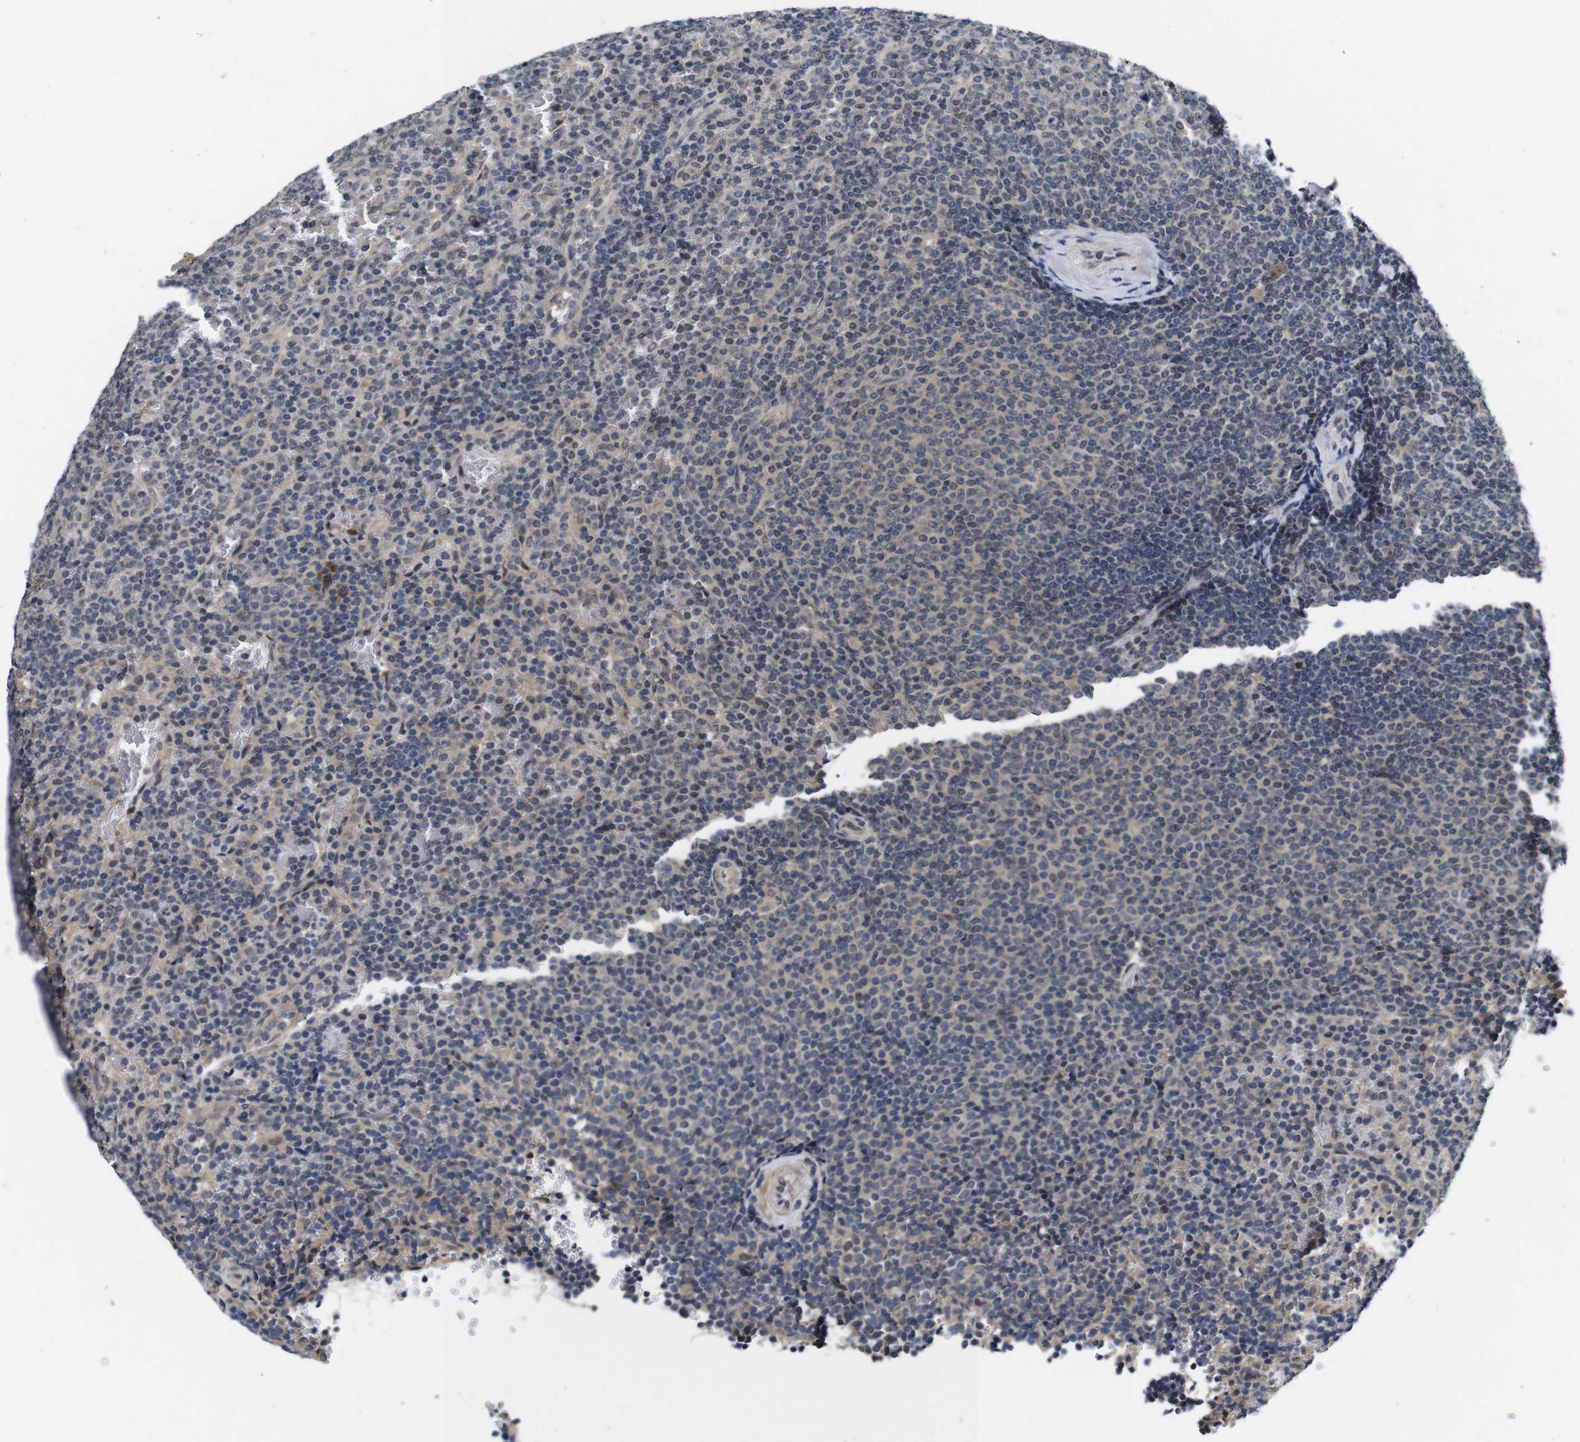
{"staining": {"intensity": "negative", "quantity": "none", "location": "none"}, "tissue": "lymphoma", "cell_type": "Tumor cells", "image_type": "cancer", "snomed": [{"axis": "morphology", "description": "Malignant lymphoma, non-Hodgkin's type, Low grade"}, {"axis": "topography", "description": "Spleen"}], "caption": "This is an immunohistochemistry (IHC) micrograph of malignant lymphoma, non-Hodgkin's type (low-grade). There is no staining in tumor cells.", "gene": "ZBTB46", "patient": {"sex": "female", "age": 77}}